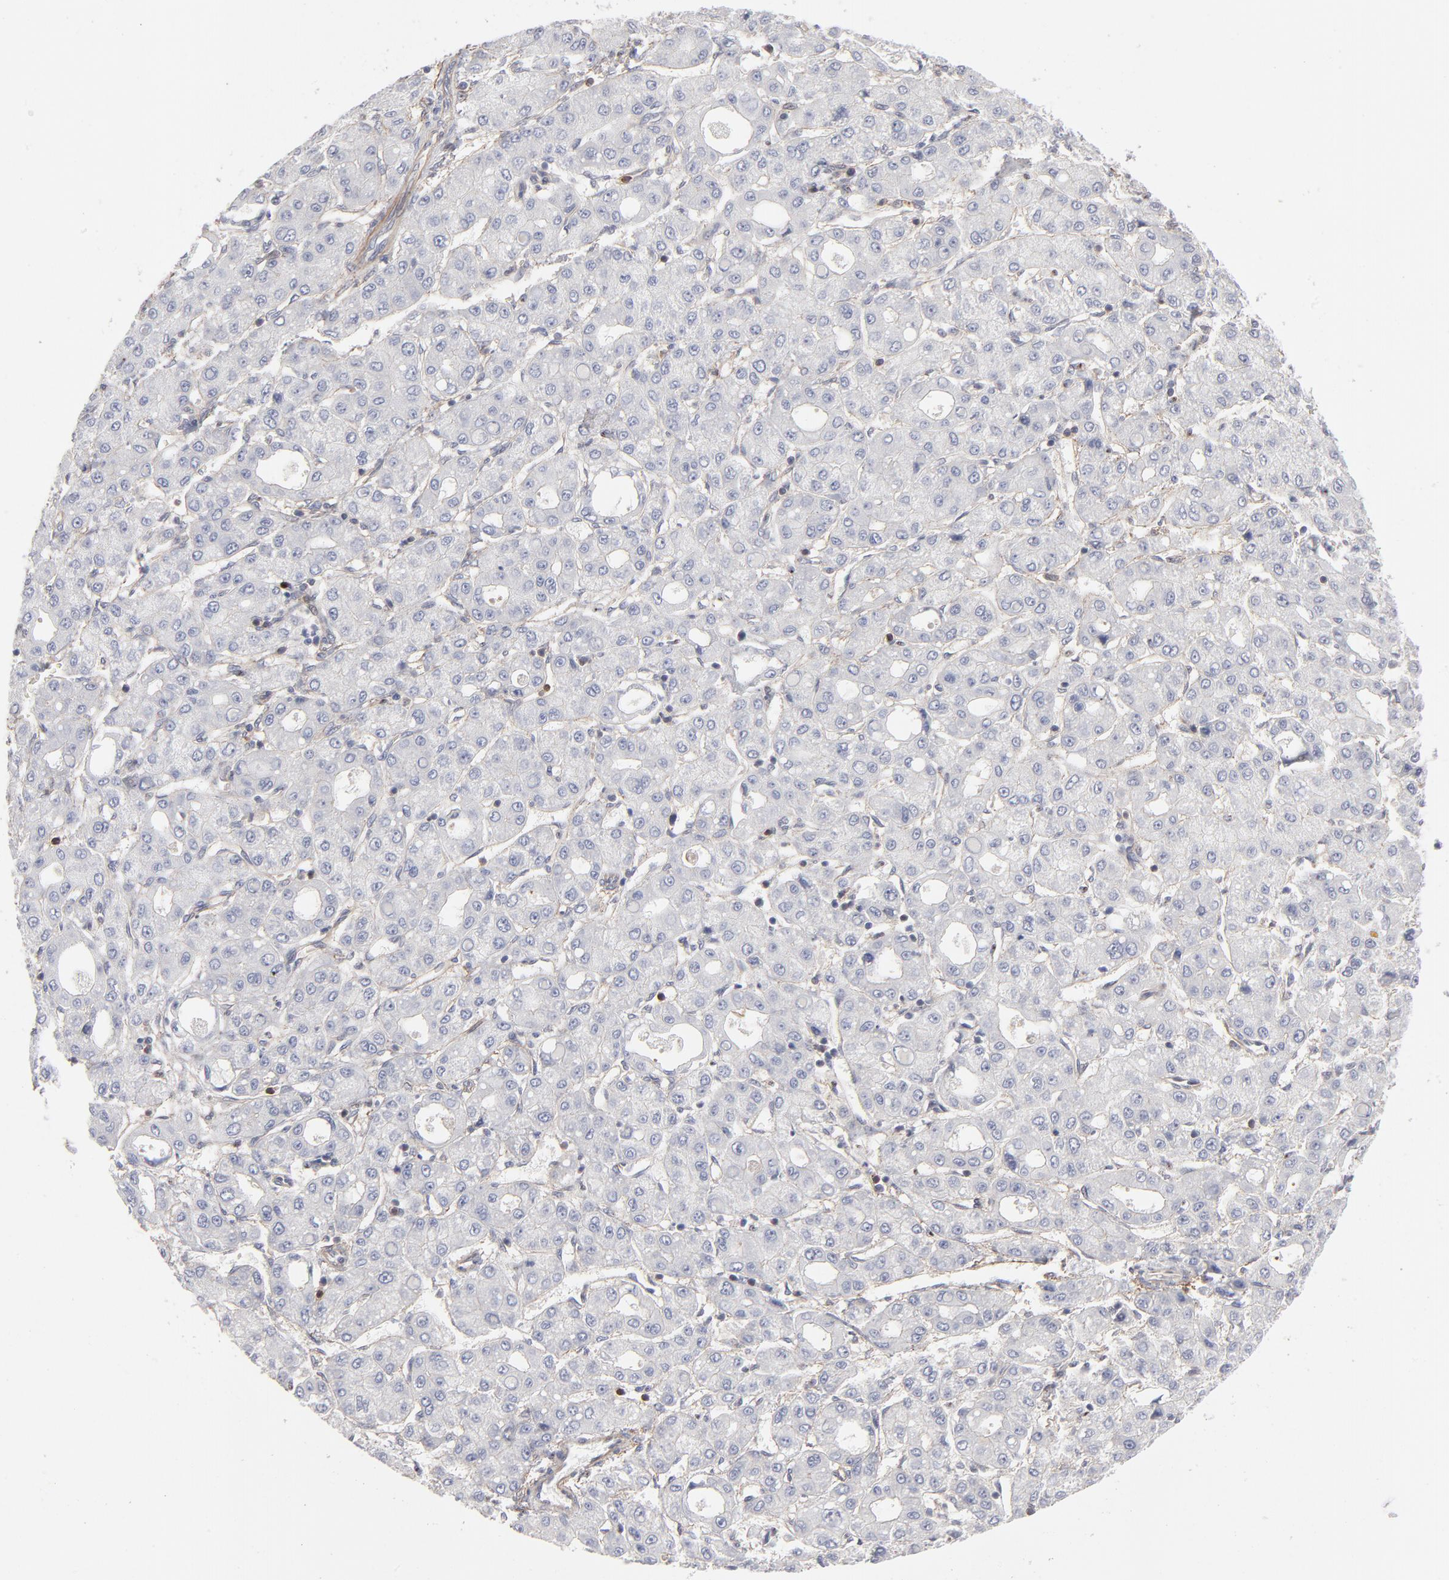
{"staining": {"intensity": "negative", "quantity": "none", "location": "none"}, "tissue": "liver cancer", "cell_type": "Tumor cells", "image_type": "cancer", "snomed": [{"axis": "morphology", "description": "Carcinoma, Hepatocellular, NOS"}, {"axis": "topography", "description": "Liver"}], "caption": "Tumor cells are negative for brown protein staining in hepatocellular carcinoma (liver).", "gene": "PXN", "patient": {"sex": "male", "age": 69}}